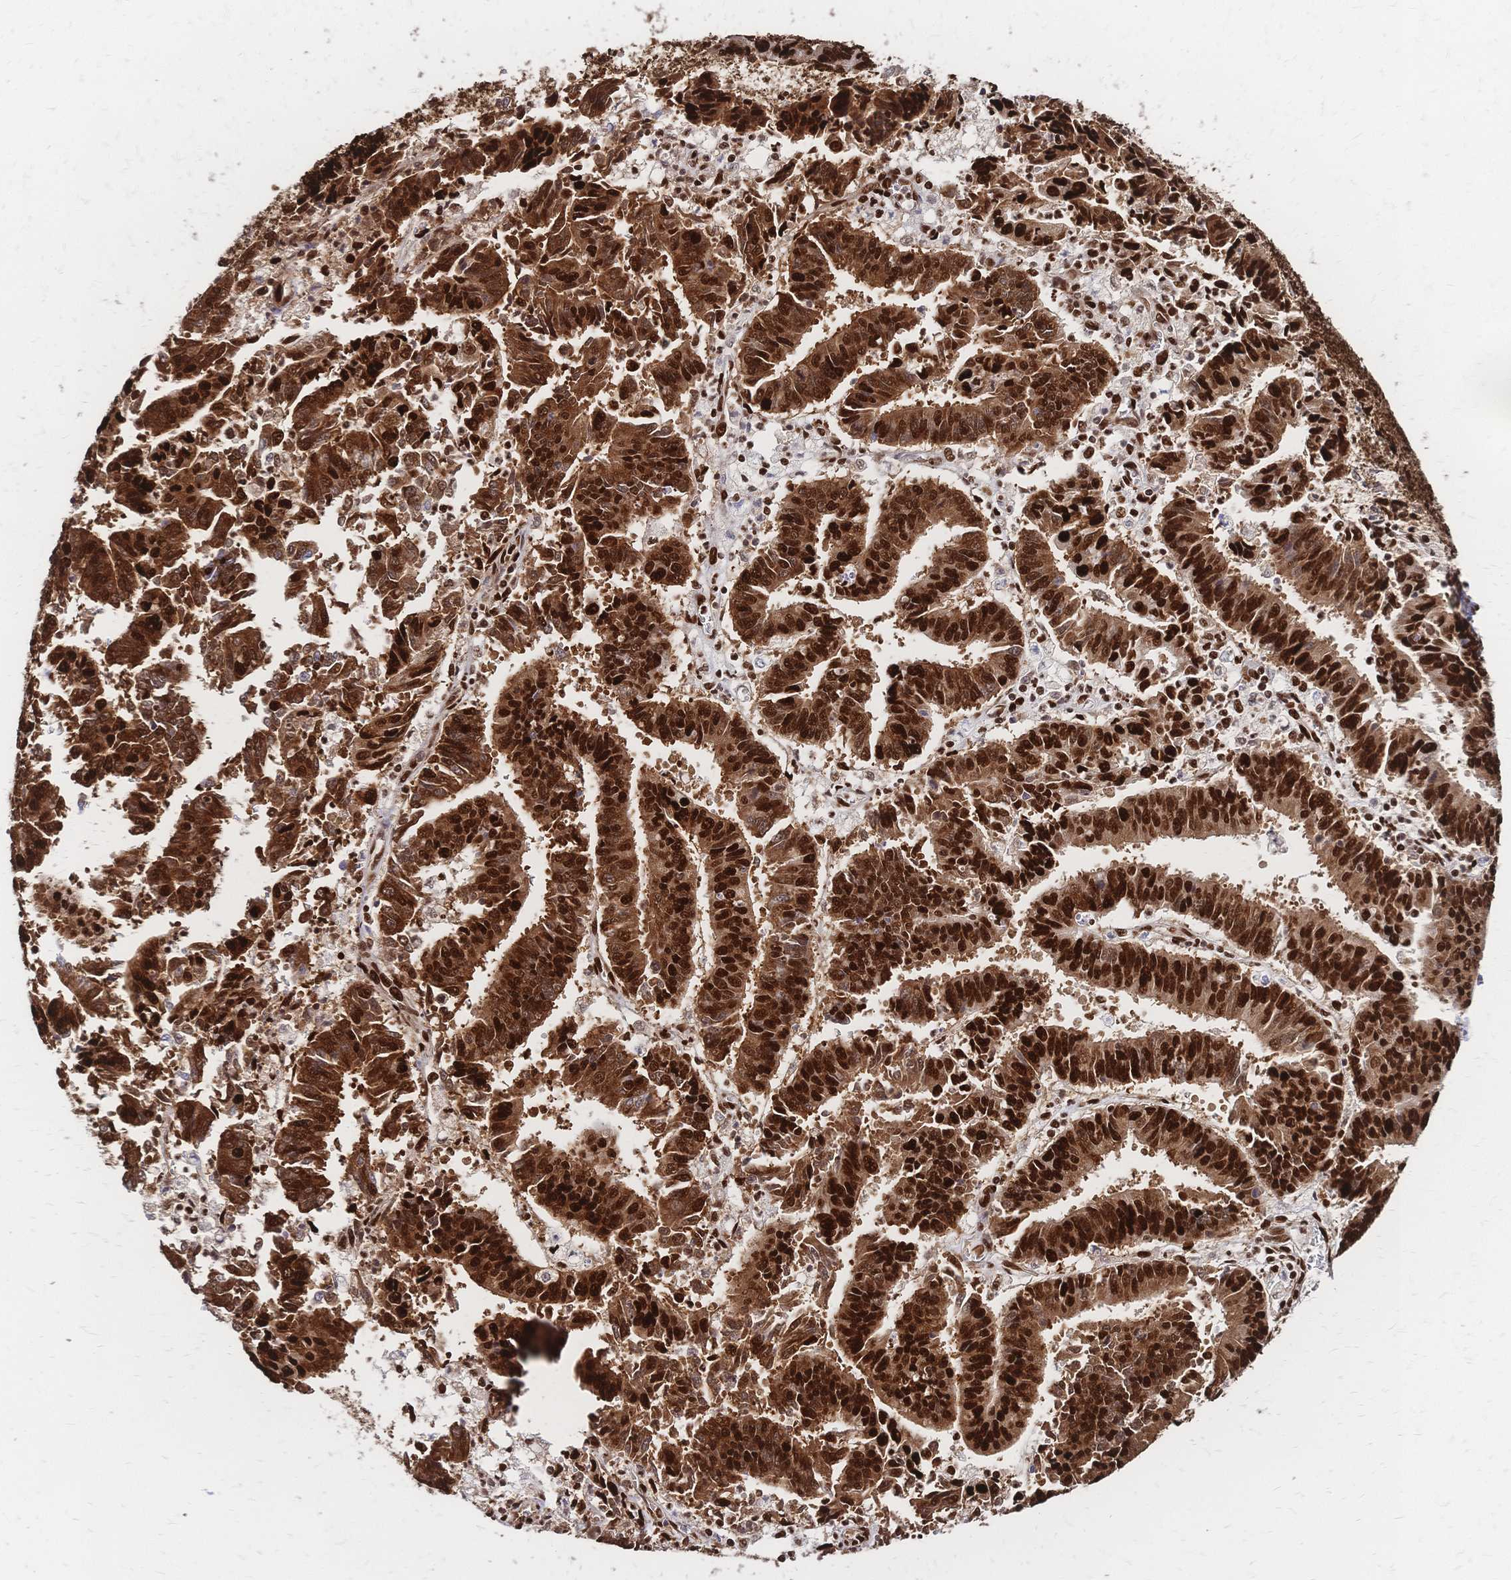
{"staining": {"intensity": "strong", "quantity": ">75%", "location": "cytoplasmic/membranous,nuclear"}, "tissue": "endometrial cancer", "cell_type": "Tumor cells", "image_type": "cancer", "snomed": [{"axis": "morphology", "description": "Adenocarcinoma, NOS"}, {"axis": "topography", "description": "Endometrium"}], "caption": "Endometrial cancer (adenocarcinoma) stained with IHC displays strong cytoplasmic/membranous and nuclear positivity in about >75% of tumor cells.", "gene": "HDGF", "patient": {"sex": "female", "age": 73}}